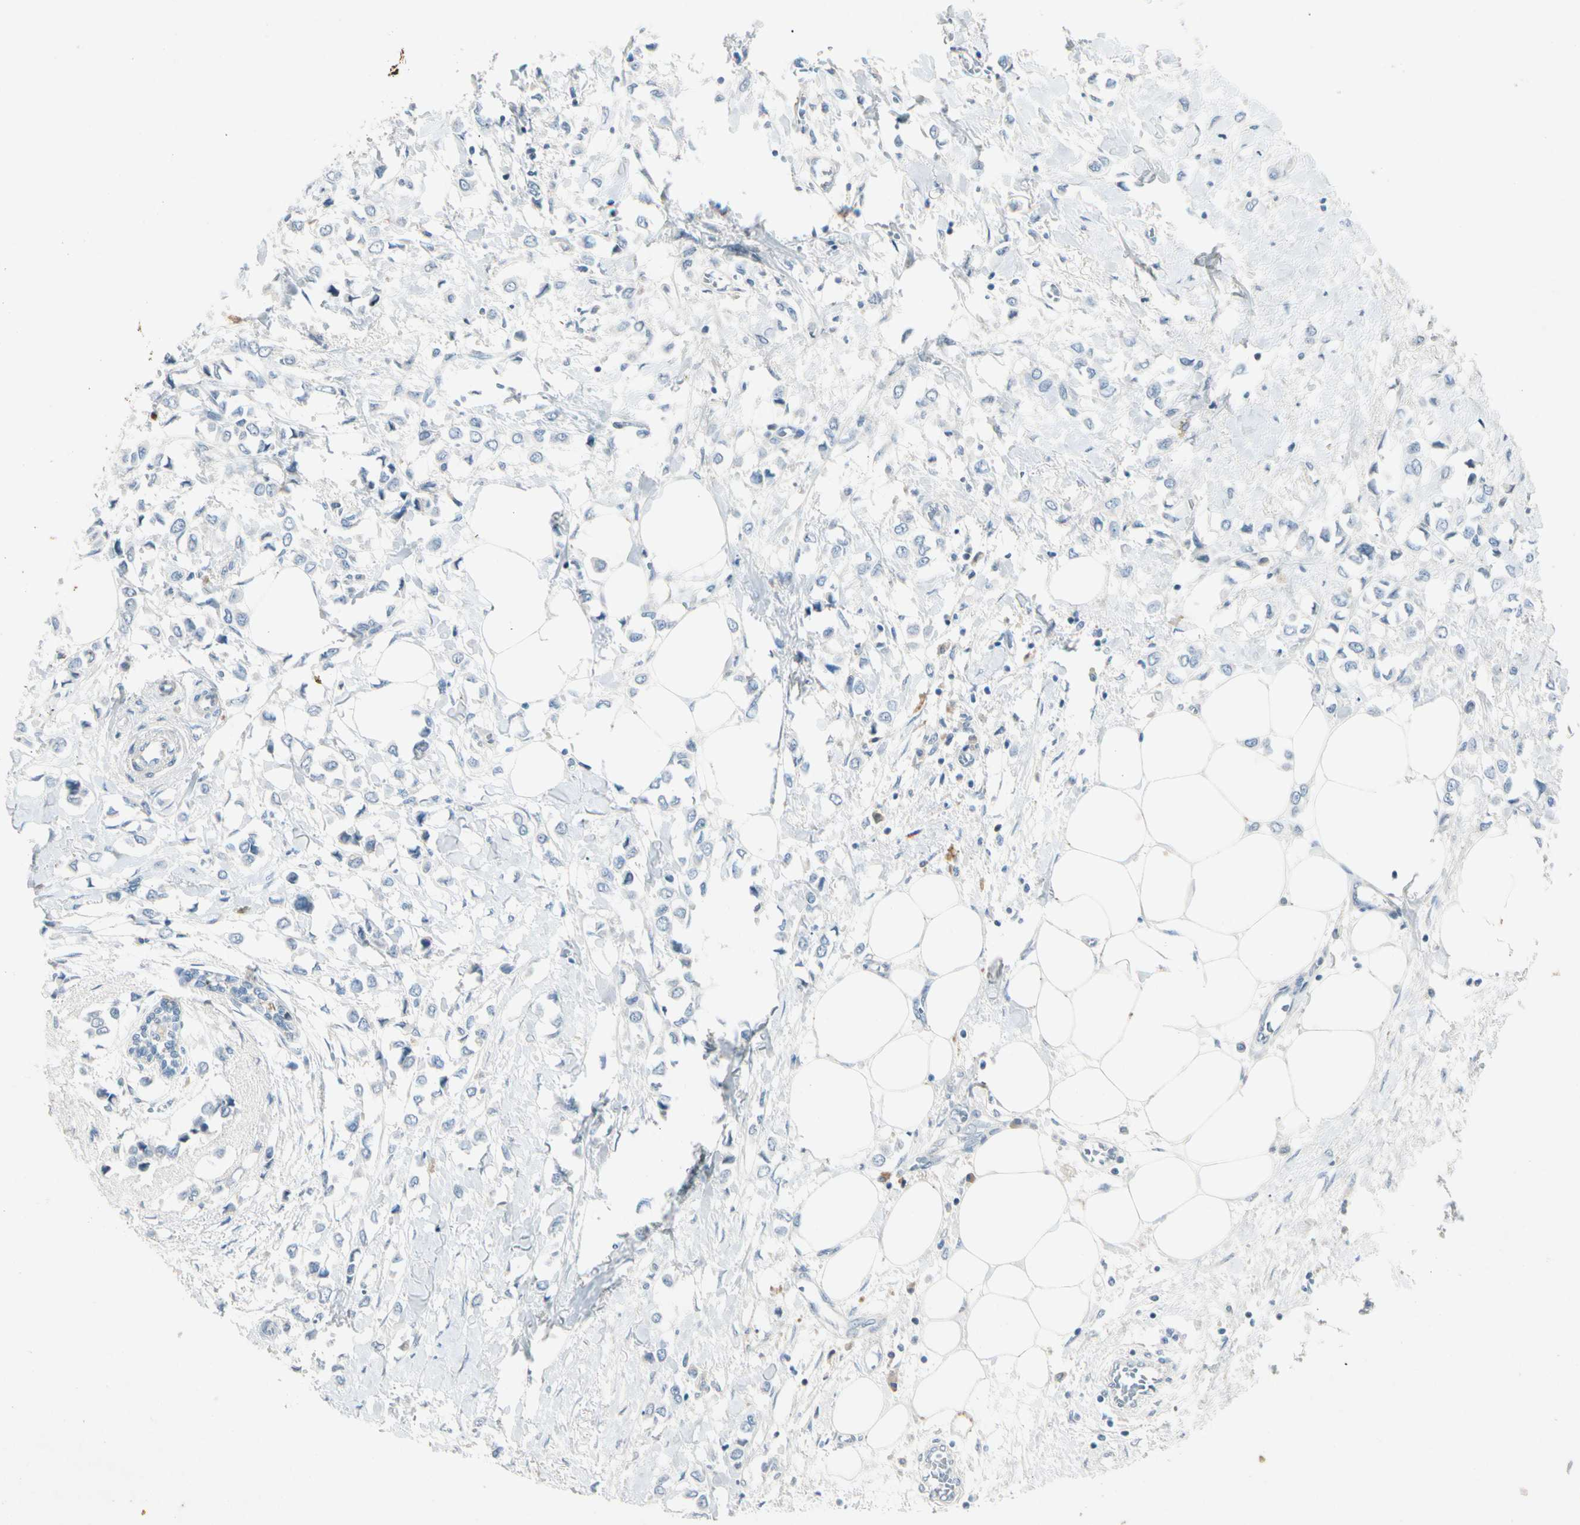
{"staining": {"intensity": "negative", "quantity": "none", "location": "none"}, "tissue": "breast cancer", "cell_type": "Tumor cells", "image_type": "cancer", "snomed": [{"axis": "morphology", "description": "Lobular carcinoma"}, {"axis": "topography", "description": "Breast"}], "caption": "Human breast cancer (lobular carcinoma) stained for a protein using IHC displays no expression in tumor cells.", "gene": "SERPIND1", "patient": {"sex": "female", "age": 51}}